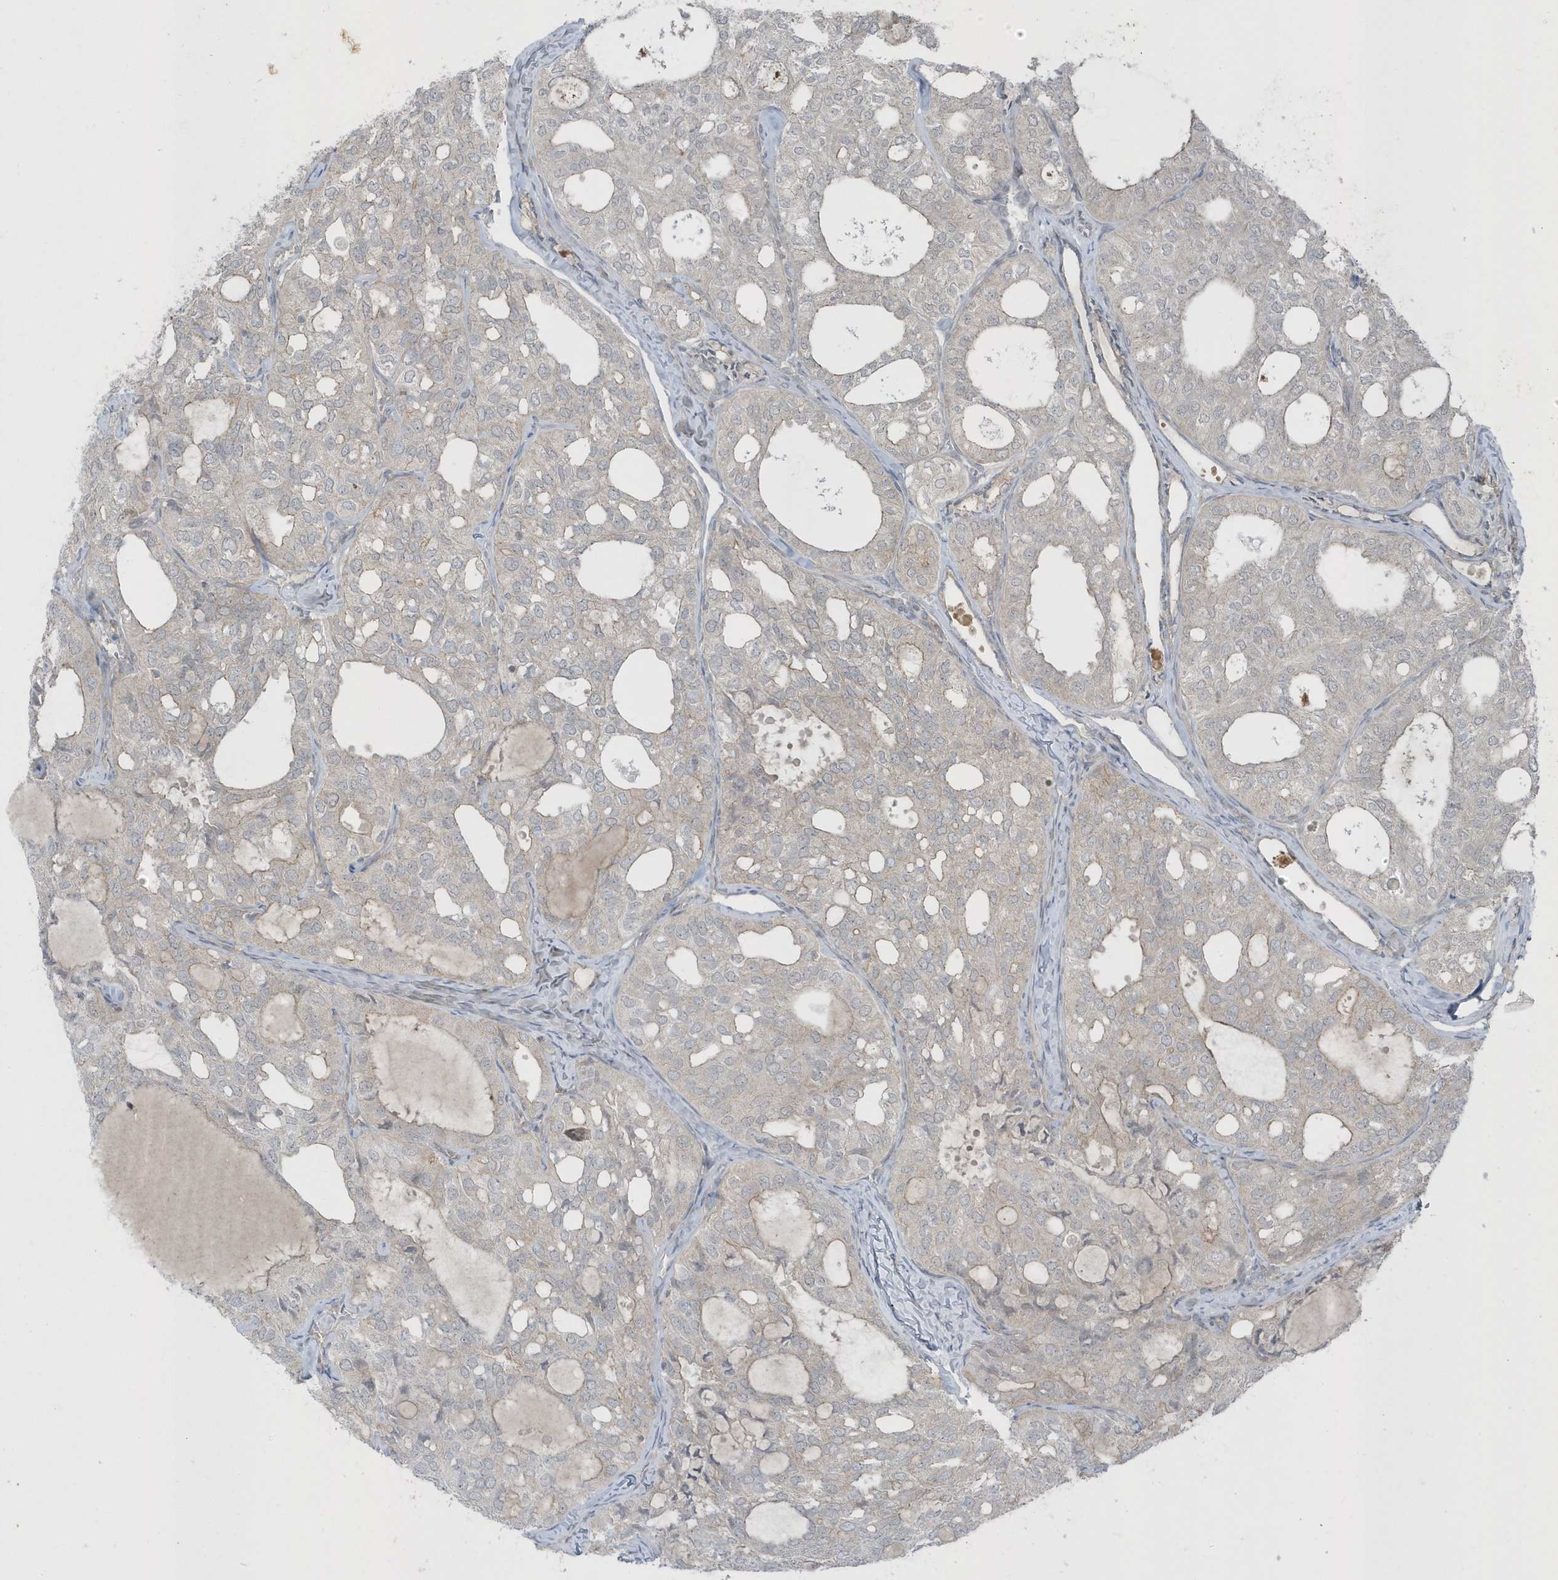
{"staining": {"intensity": "negative", "quantity": "none", "location": "none"}, "tissue": "thyroid cancer", "cell_type": "Tumor cells", "image_type": "cancer", "snomed": [{"axis": "morphology", "description": "Follicular adenoma carcinoma, NOS"}, {"axis": "topography", "description": "Thyroid gland"}], "caption": "This is an immunohistochemistry (IHC) image of thyroid follicular adenoma carcinoma. There is no positivity in tumor cells.", "gene": "PARD3B", "patient": {"sex": "male", "age": 75}}